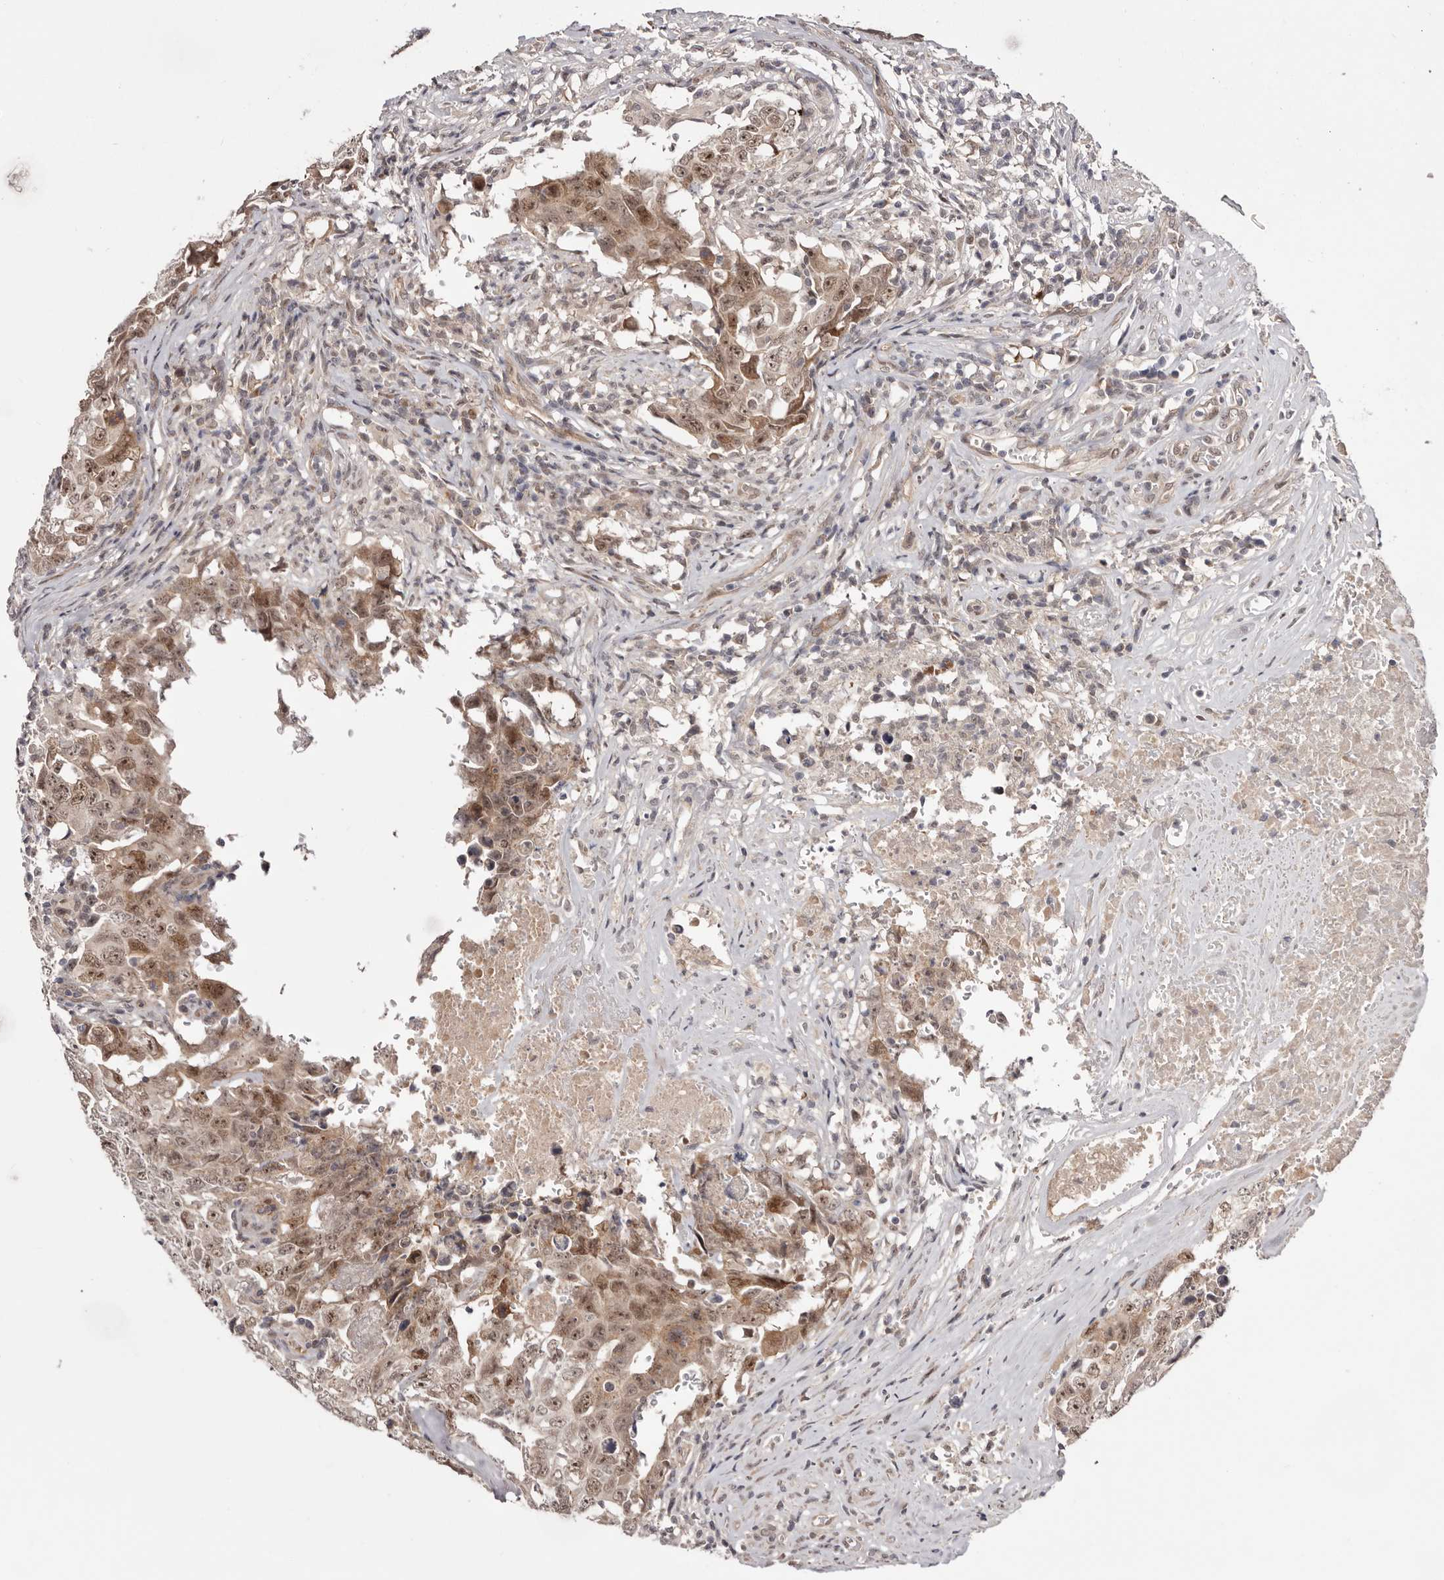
{"staining": {"intensity": "moderate", "quantity": ">75%", "location": "cytoplasmic/membranous,nuclear"}, "tissue": "testis cancer", "cell_type": "Tumor cells", "image_type": "cancer", "snomed": [{"axis": "morphology", "description": "Carcinoma, Embryonal, NOS"}, {"axis": "topography", "description": "Testis"}], "caption": "Approximately >75% of tumor cells in testis cancer demonstrate moderate cytoplasmic/membranous and nuclear protein expression as visualized by brown immunohistochemical staining.", "gene": "EGR3", "patient": {"sex": "male", "age": 26}}